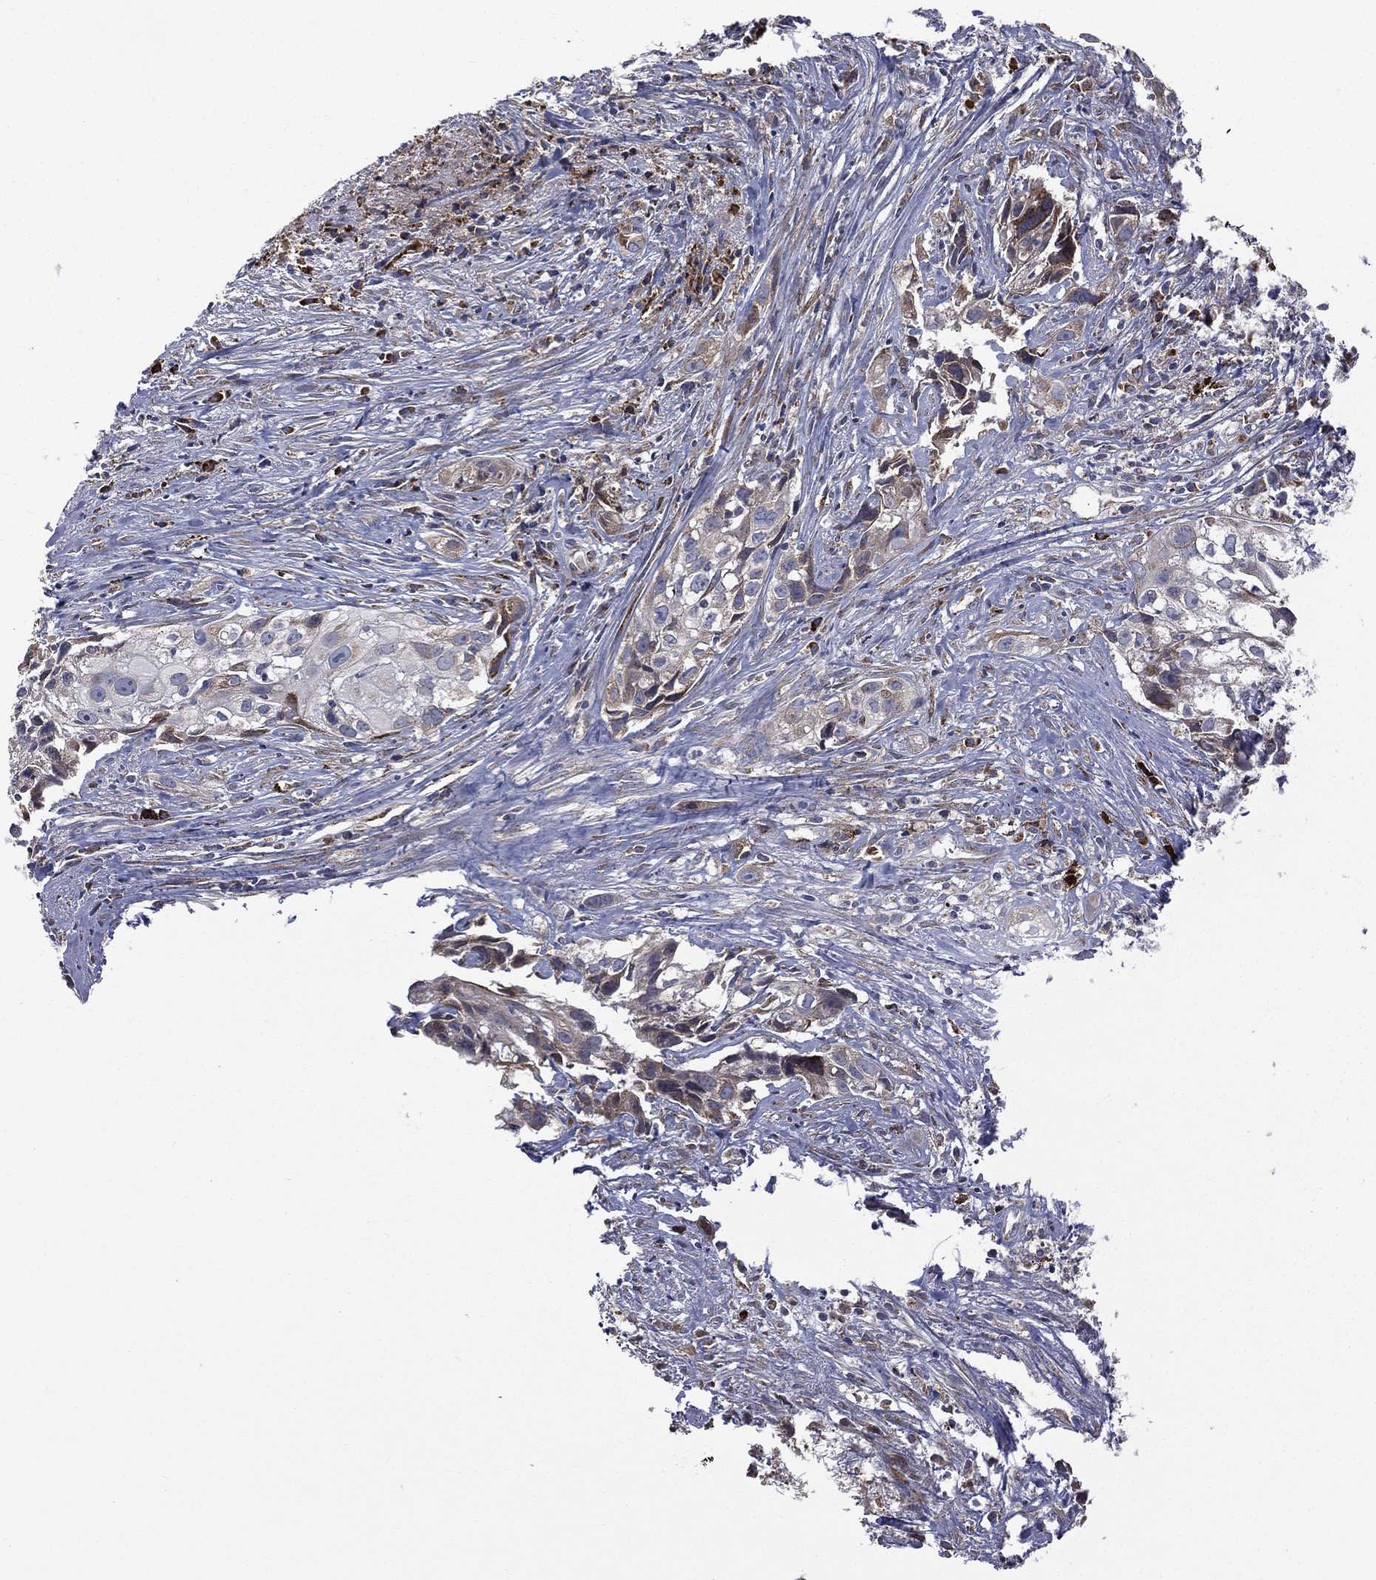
{"staining": {"intensity": "negative", "quantity": "none", "location": "none"}, "tissue": "cervical cancer", "cell_type": "Tumor cells", "image_type": "cancer", "snomed": [{"axis": "morphology", "description": "Squamous cell carcinoma, NOS"}, {"axis": "topography", "description": "Cervix"}], "caption": "Protein analysis of squamous cell carcinoma (cervical) demonstrates no significant staining in tumor cells.", "gene": "C20orf96", "patient": {"sex": "female", "age": 53}}